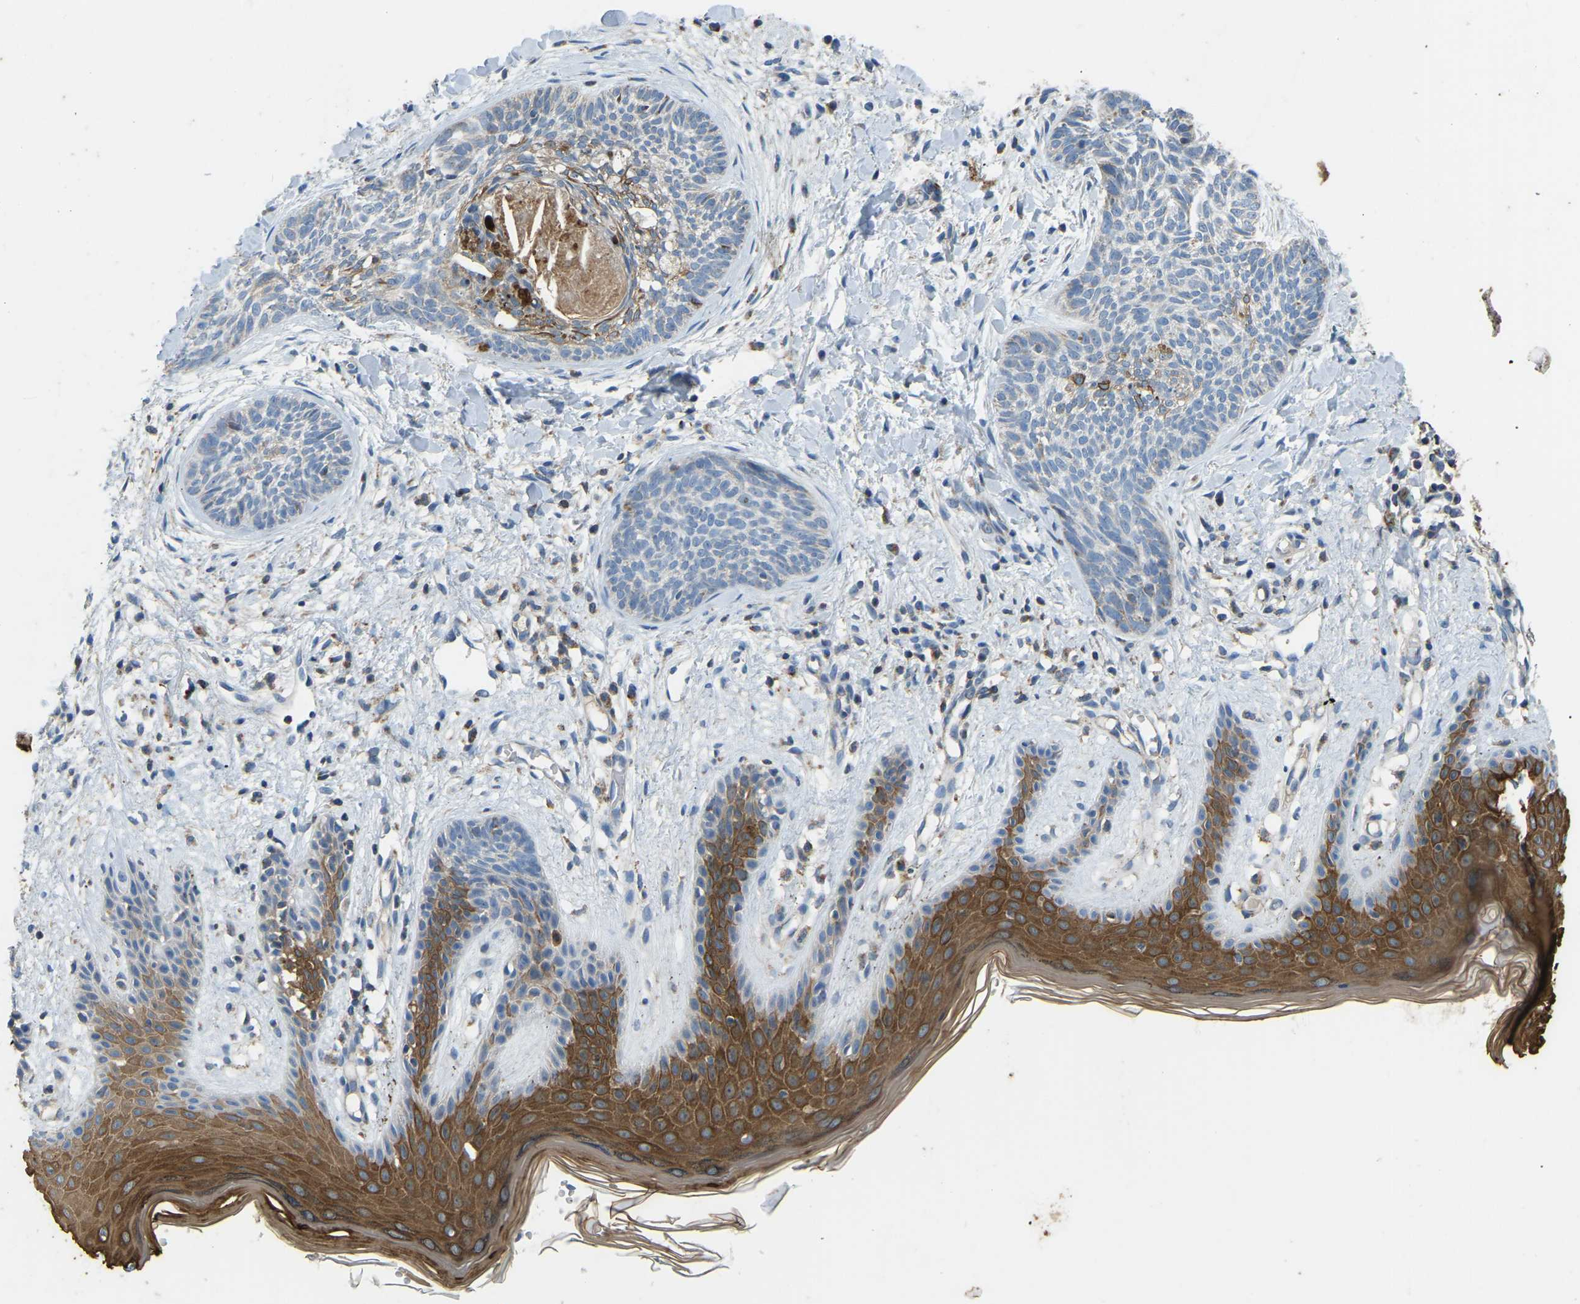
{"staining": {"intensity": "negative", "quantity": "none", "location": "none"}, "tissue": "skin cancer", "cell_type": "Tumor cells", "image_type": "cancer", "snomed": [{"axis": "morphology", "description": "Basal cell carcinoma"}, {"axis": "topography", "description": "Skin"}], "caption": "This is an IHC photomicrograph of human basal cell carcinoma (skin). There is no positivity in tumor cells.", "gene": "ZNF200", "patient": {"sex": "female", "age": 59}}